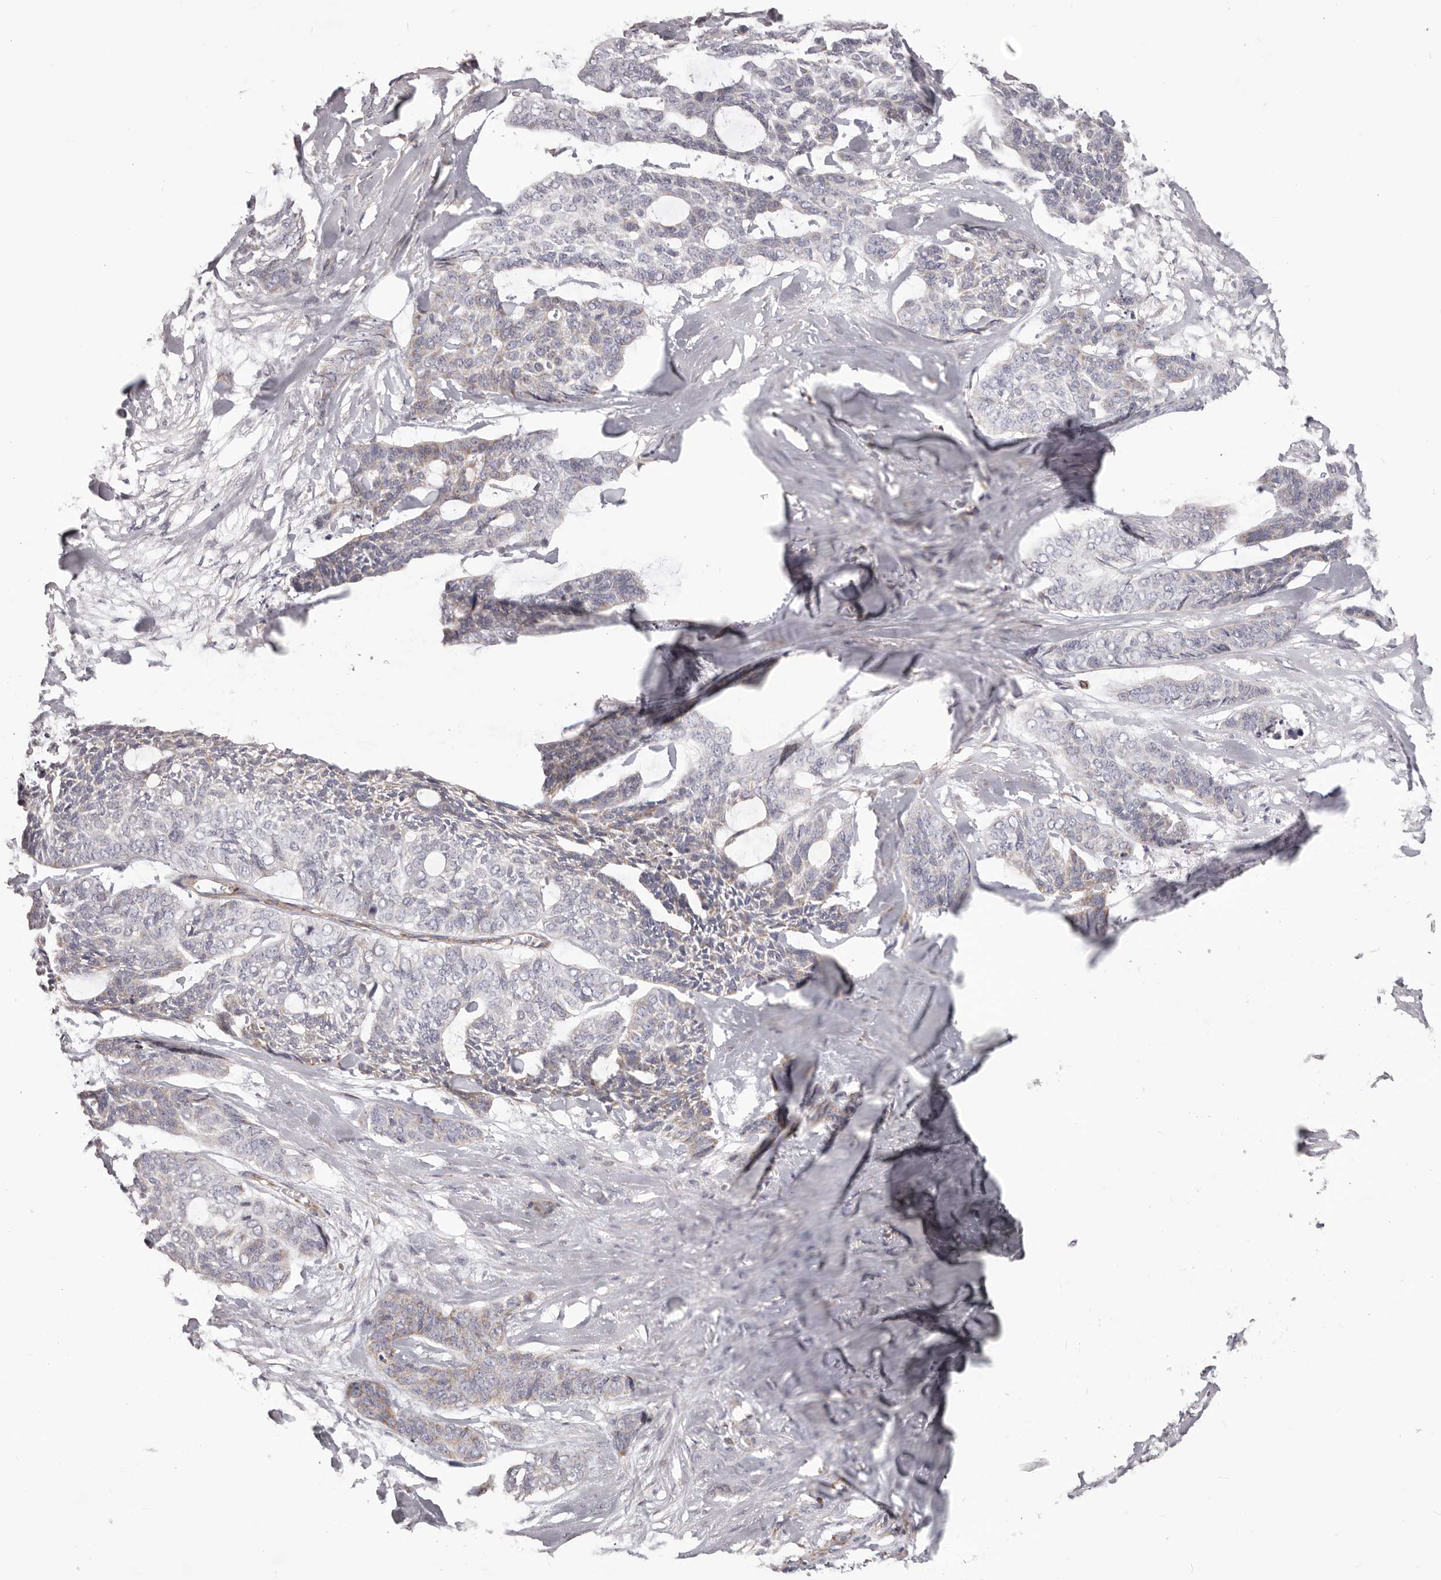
{"staining": {"intensity": "moderate", "quantity": "<25%", "location": "cytoplasmic/membranous"}, "tissue": "skin cancer", "cell_type": "Tumor cells", "image_type": "cancer", "snomed": [{"axis": "morphology", "description": "Basal cell carcinoma"}, {"axis": "topography", "description": "Skin"}], "caption": "This image shows IHC staining of skin cancer, with low moderate cytoplasmic/membranous expression in approximately <25% of tumor cells.", "gene": "PRMT2", "patient": {"sex": "female", "age": 64}}